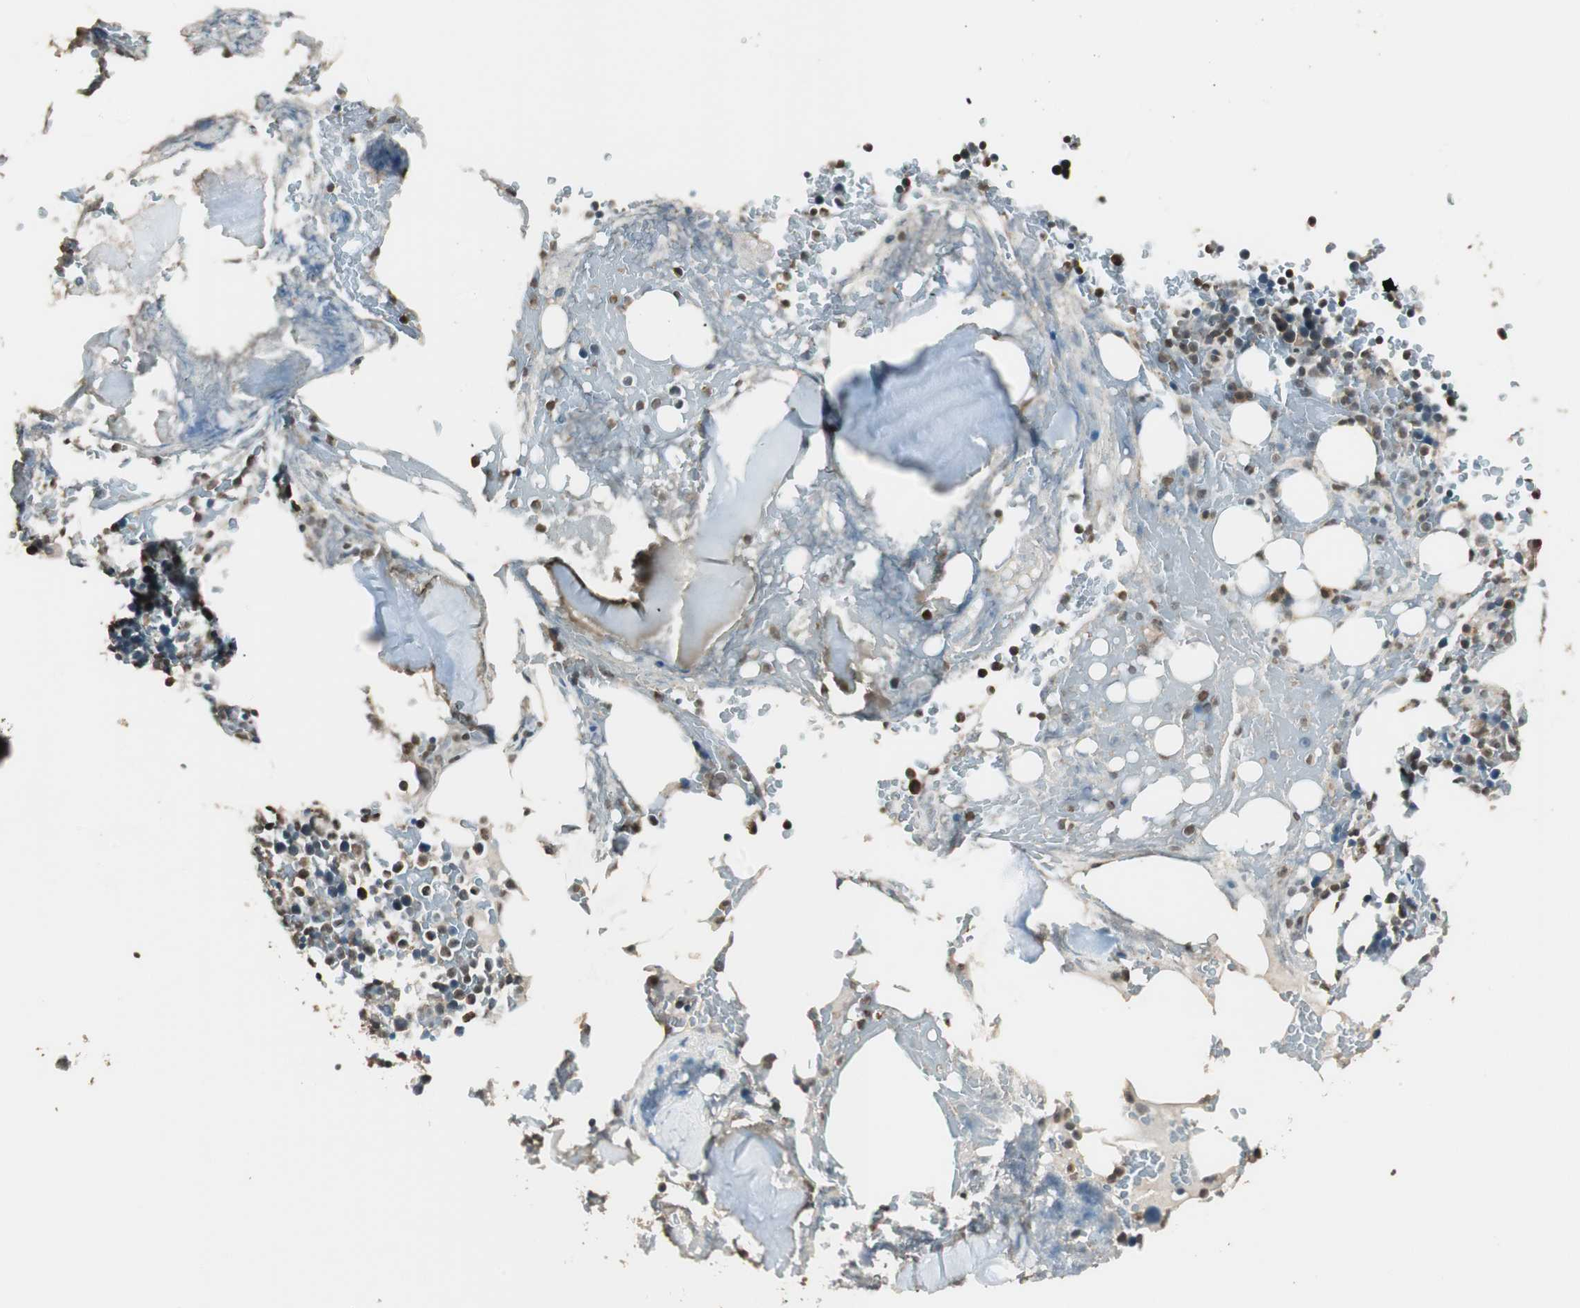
{"staining": {"intensity": "strong", "quantity": "25%-75%", "location": "nuclear"}, "tissue": "bone marrow", "cell_type": "Hematopoietic cells", "image_type": "normal", "snomed": [{"axis": "morphology", "description": "Normal tissue, NOS"}, {"axis": "topography", "description": "Bone marrow"}], "caption": "Protein analysis of unremarkable bone marrow exhibits strong nuclear positivity in approximately 25%-75% of hematopoietic cells.", "gene": "USP5", "patient": {"sex": "female", "age": 66}}